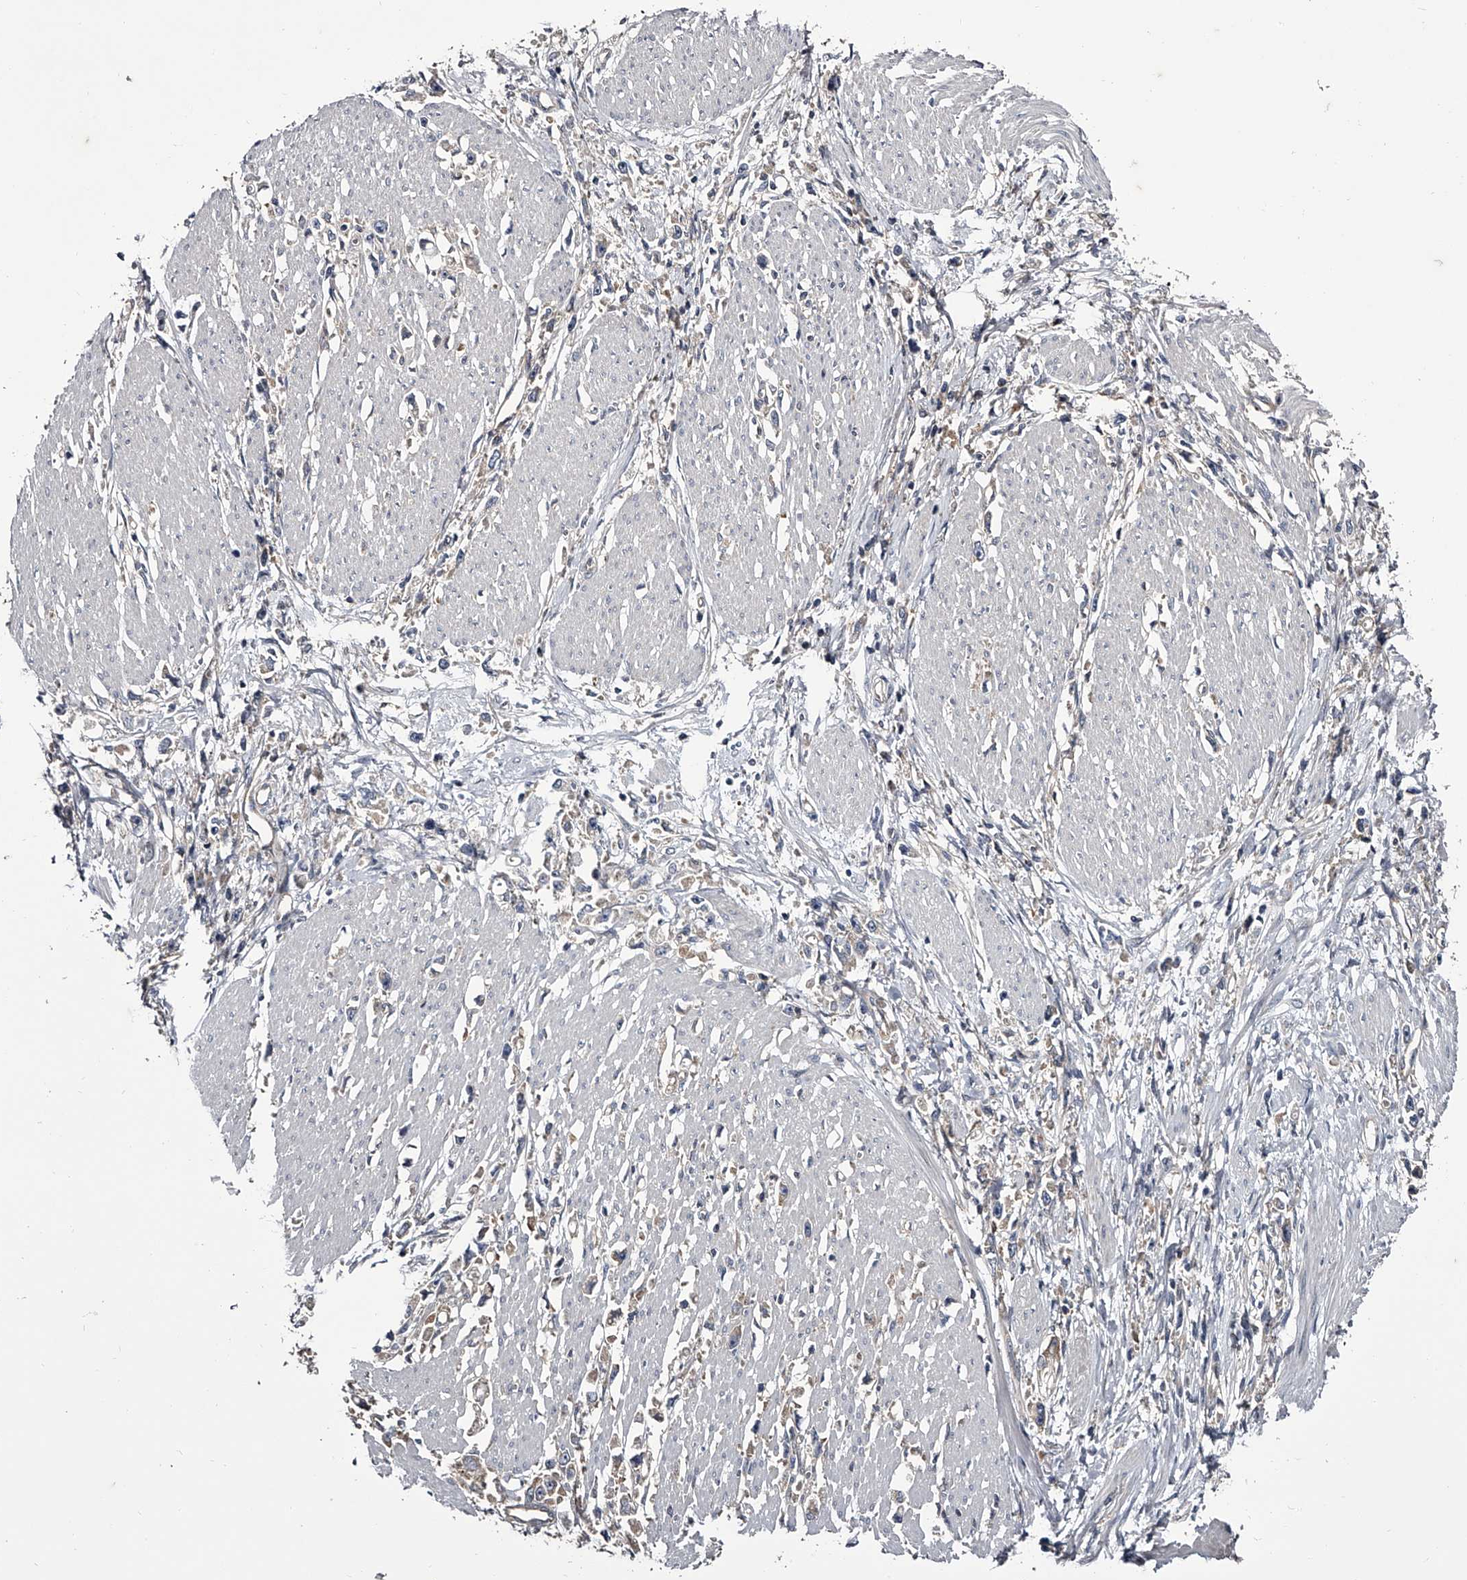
{"staining": {"intensity": "negative", "quantity": "none", "location": "none"}, "tissue": "stomach cancer", "cell_type": "Tumor cells", "image_type": "cancer", "snomed": [{"axis": "morphology", "description": "Adenocarcinoma, NOS"}, {"axis": "topography", "description": "Stomach"}], "caption": "DAB (3,3'-diaminobenzidine) immunohistochemical staining of adenocarcinoma (stomach) displays no significant expression in tumor cells.", "gene": "GAPVD1", "patient": {"sex": "female", "age": 59}}